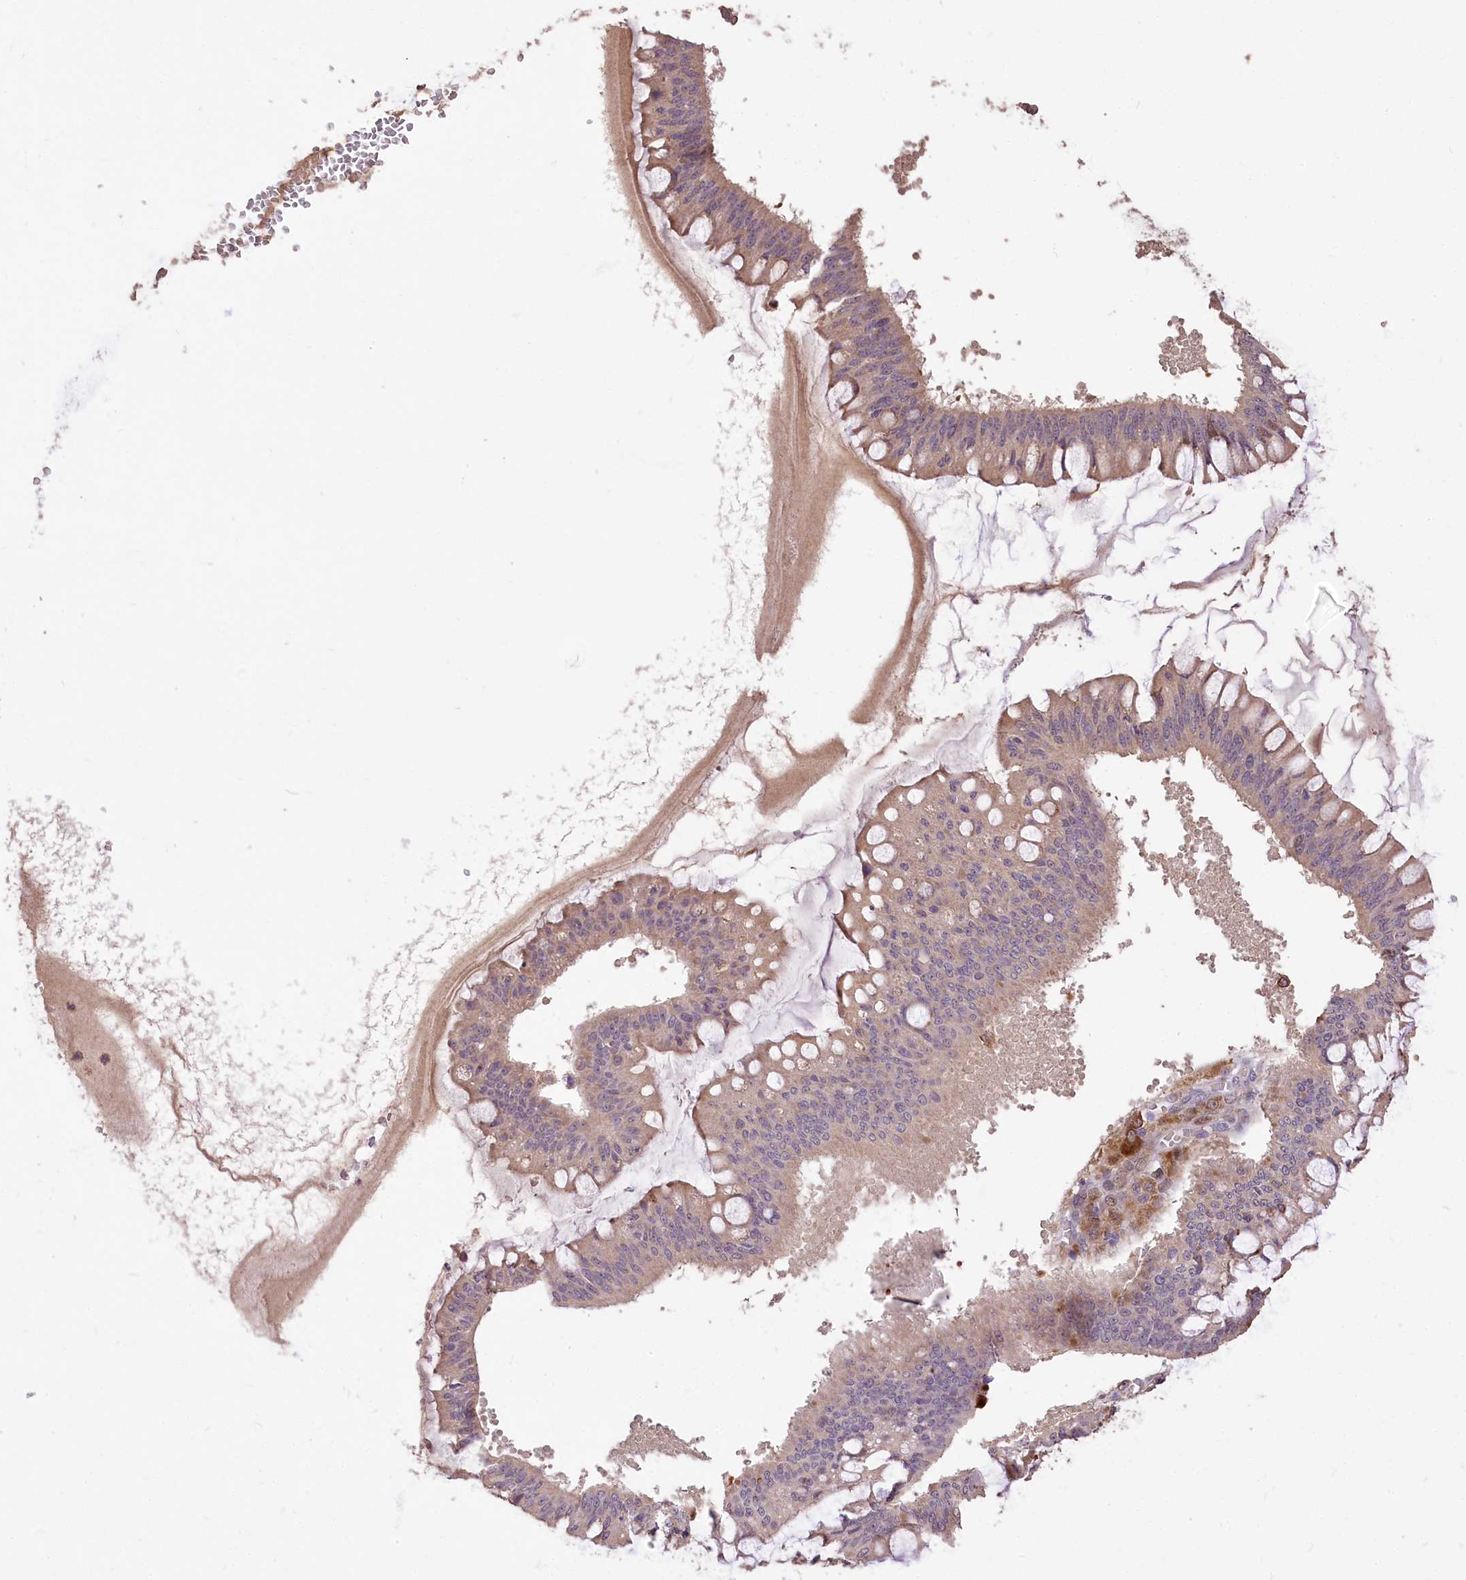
{"staining": {"intensity": "weak", "quantity": "<25%", "location": "cytoplasmic/membranous,nuclear"}, "tissue": "ovarian cancer", "cell_type": "Tumor cells", "image_type": "cancer", "snomed": [{"axis": "morphology", "description": "Cystadenocarcinoma, mucinous, NOS"}, {"axis": "topography", "description": "Ovary"}], "caption": "A histopathology image of ovarian cancer (mucinous cystadenocarcinoma) stained for a protein demonstrates no brown staining in tumor cells. (IHC, brightfield microscopy, high magnification).", "gene": "SERGEF", "patient": {"sex": "female", "age": 73}}